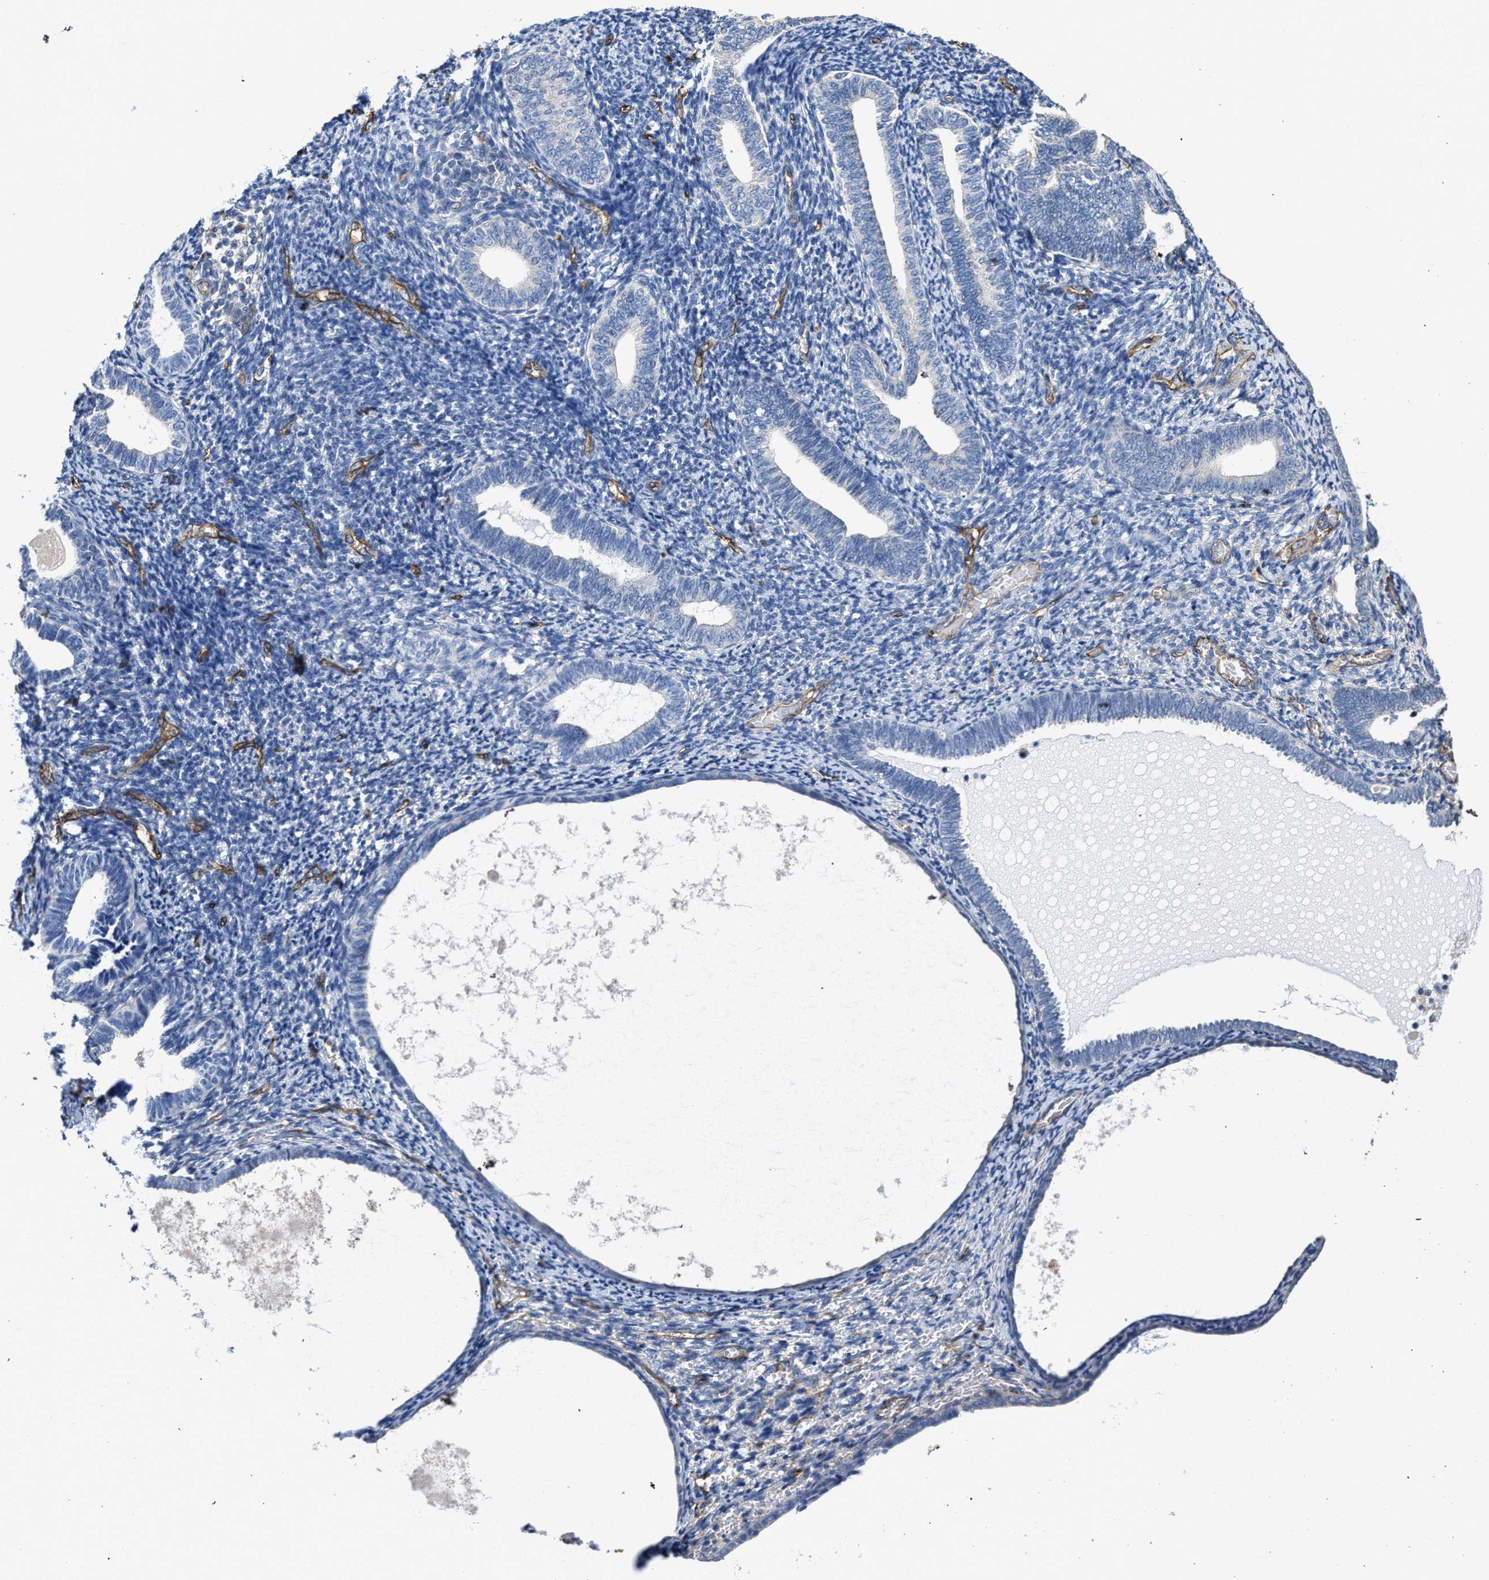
{"staining": {"intensity": "negative", "quantity": "none", "location": "none"}, "tissue": "endometrium", "cell_type": "Cells in endometrial stroma", "image_type": "normal", "snomed": [{"axis": "morphology", "description": "Normal tissue, NOS"}, {"axis": "topography", "description": "Endometrium"}], "caption": "Cells in endometrial stroma show no significant expression in normal endometrium.", "gene": "C22orf42", "patient": {"sex": "female", "age": 66}}